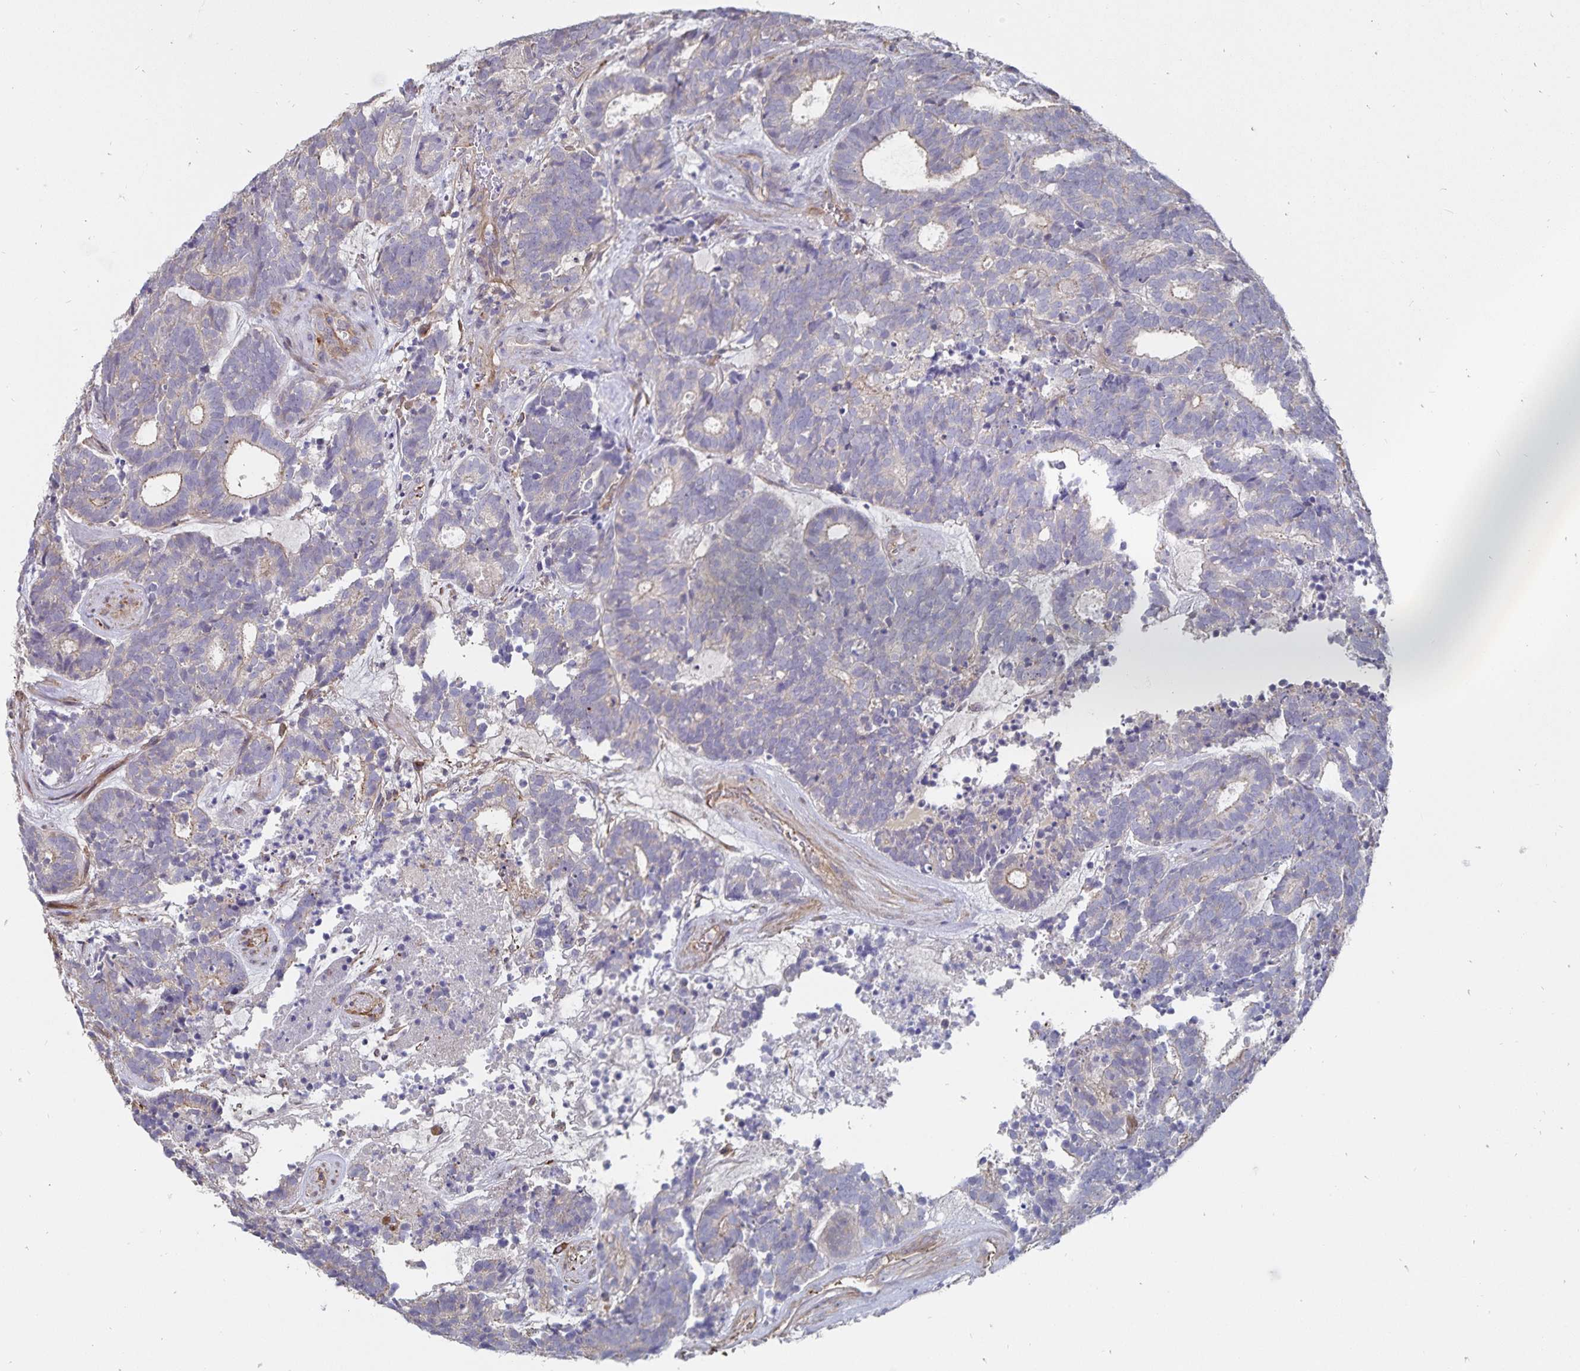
{"staining": {"intensity": "weak", "quantity": "<25%", "location": "cytoplasmic/membranous"}, "tissue": "head and neck cancer", "cell_type": "Tumor cells", "image_type": "cancer", "snomed": [{"axis": "morphology", "description": "Adenocarcinoma, NOS"}, {"axis": "topography", "description": "Head-Neck"}], "caption": "This is a histopathology image of immunohistochemistry staining of head and neck cancer (adenocarcinoma), which shows no staining in tumor cells.", "gene": "SSTR1", "patient": {"sex": "female", "age": 81}}